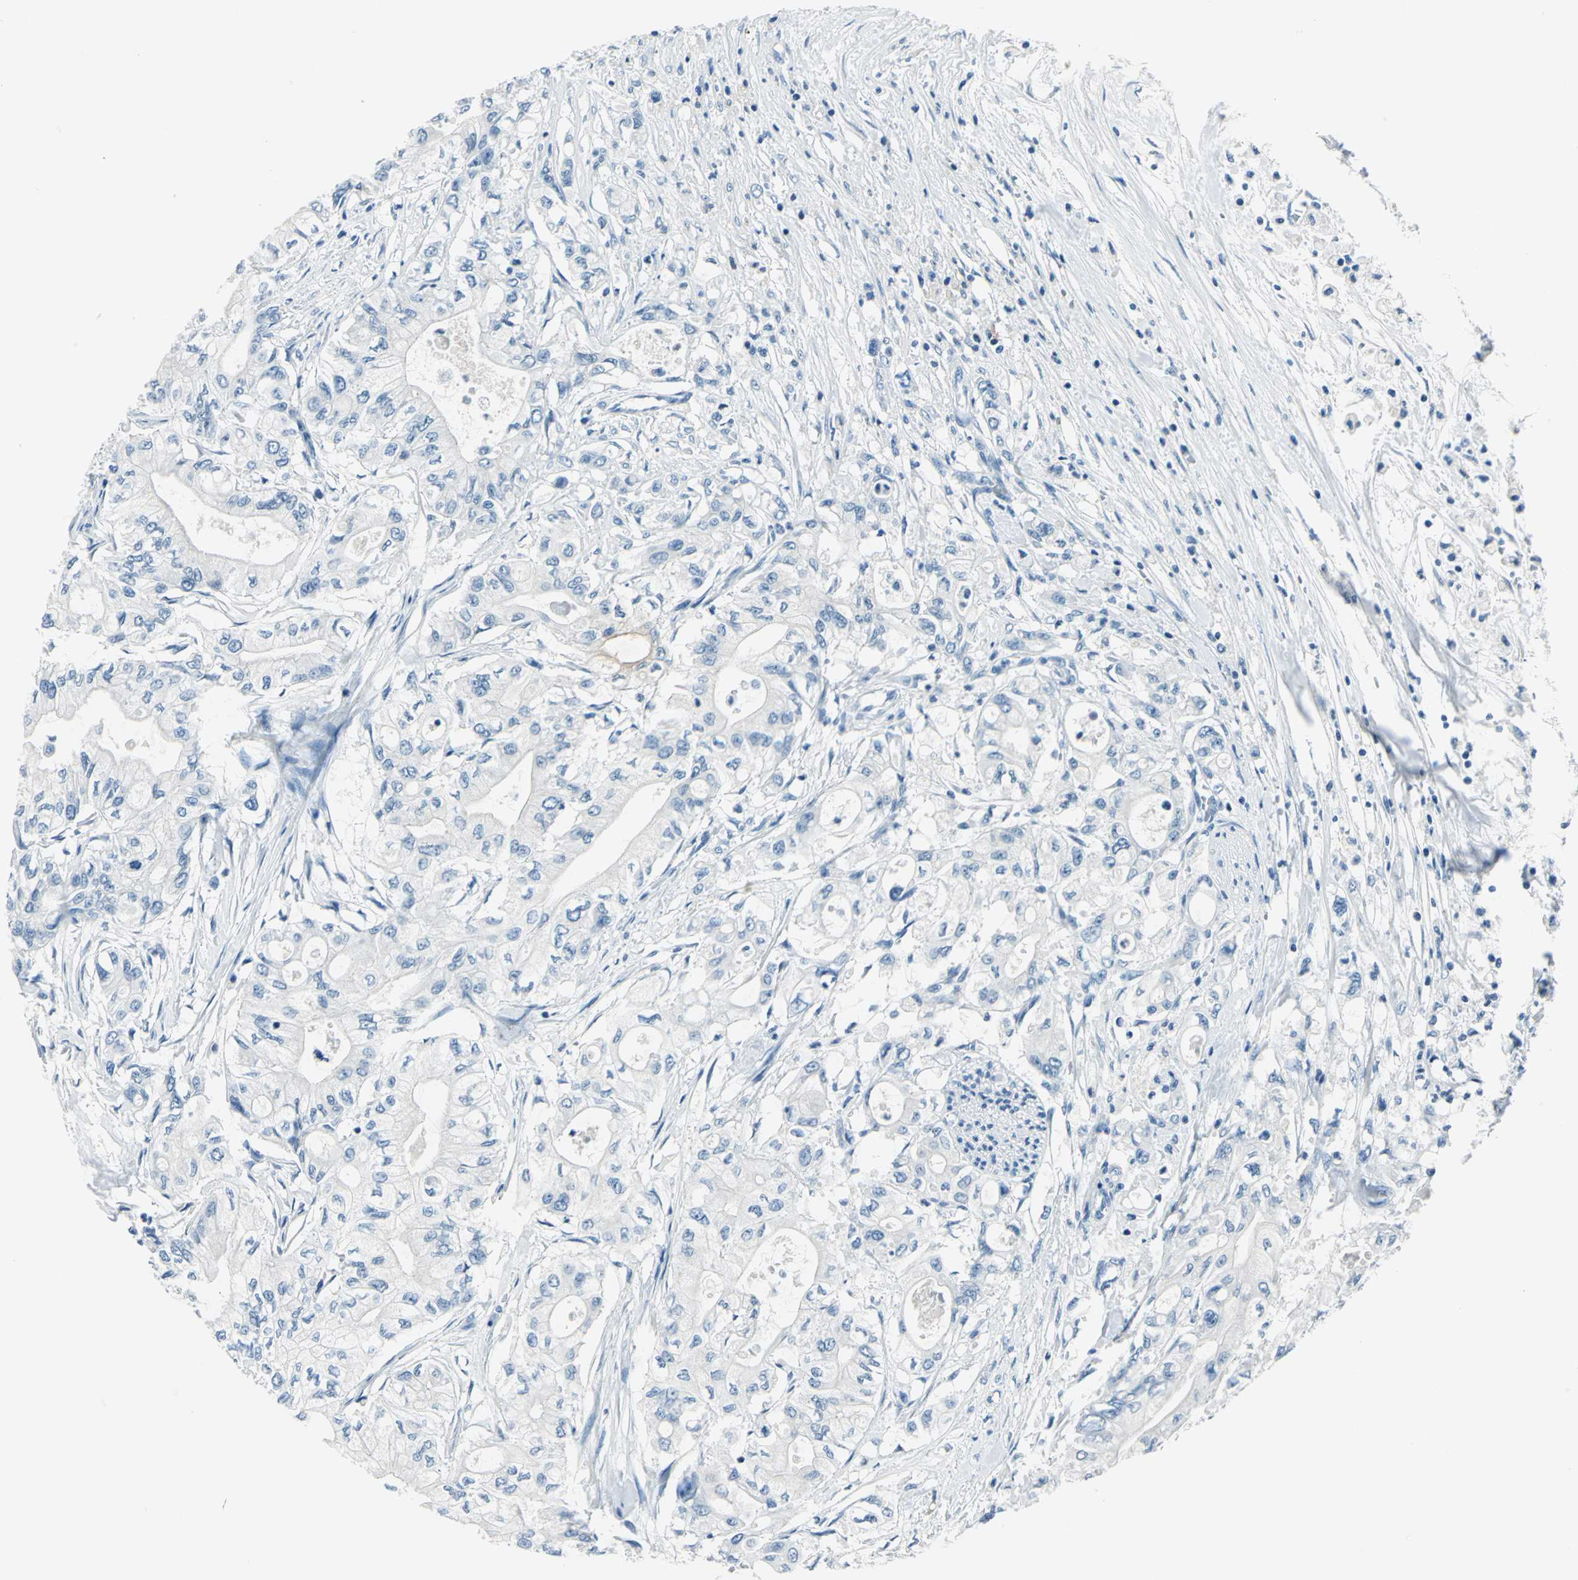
{"staining": {"intensity": "negative", "quantity": "none", "location": "none"}, "tissue": "pancreatic cancer", "cell_type": "Tumor cells", "image_type": "cancer", "snomed": [{"axis": "morphology", "description": "Adenocarcinoma, NOS"}, {"axis": "topography", "description": "Pancreas"}], "caption": "This is a image of immunohistochemistry (IHC) staining of pancreatic adenocarcinoma, which shows no positivity in tumor cells.", "gene": "AKR1A1", "patient": {"sex": "male", "age": 79}}